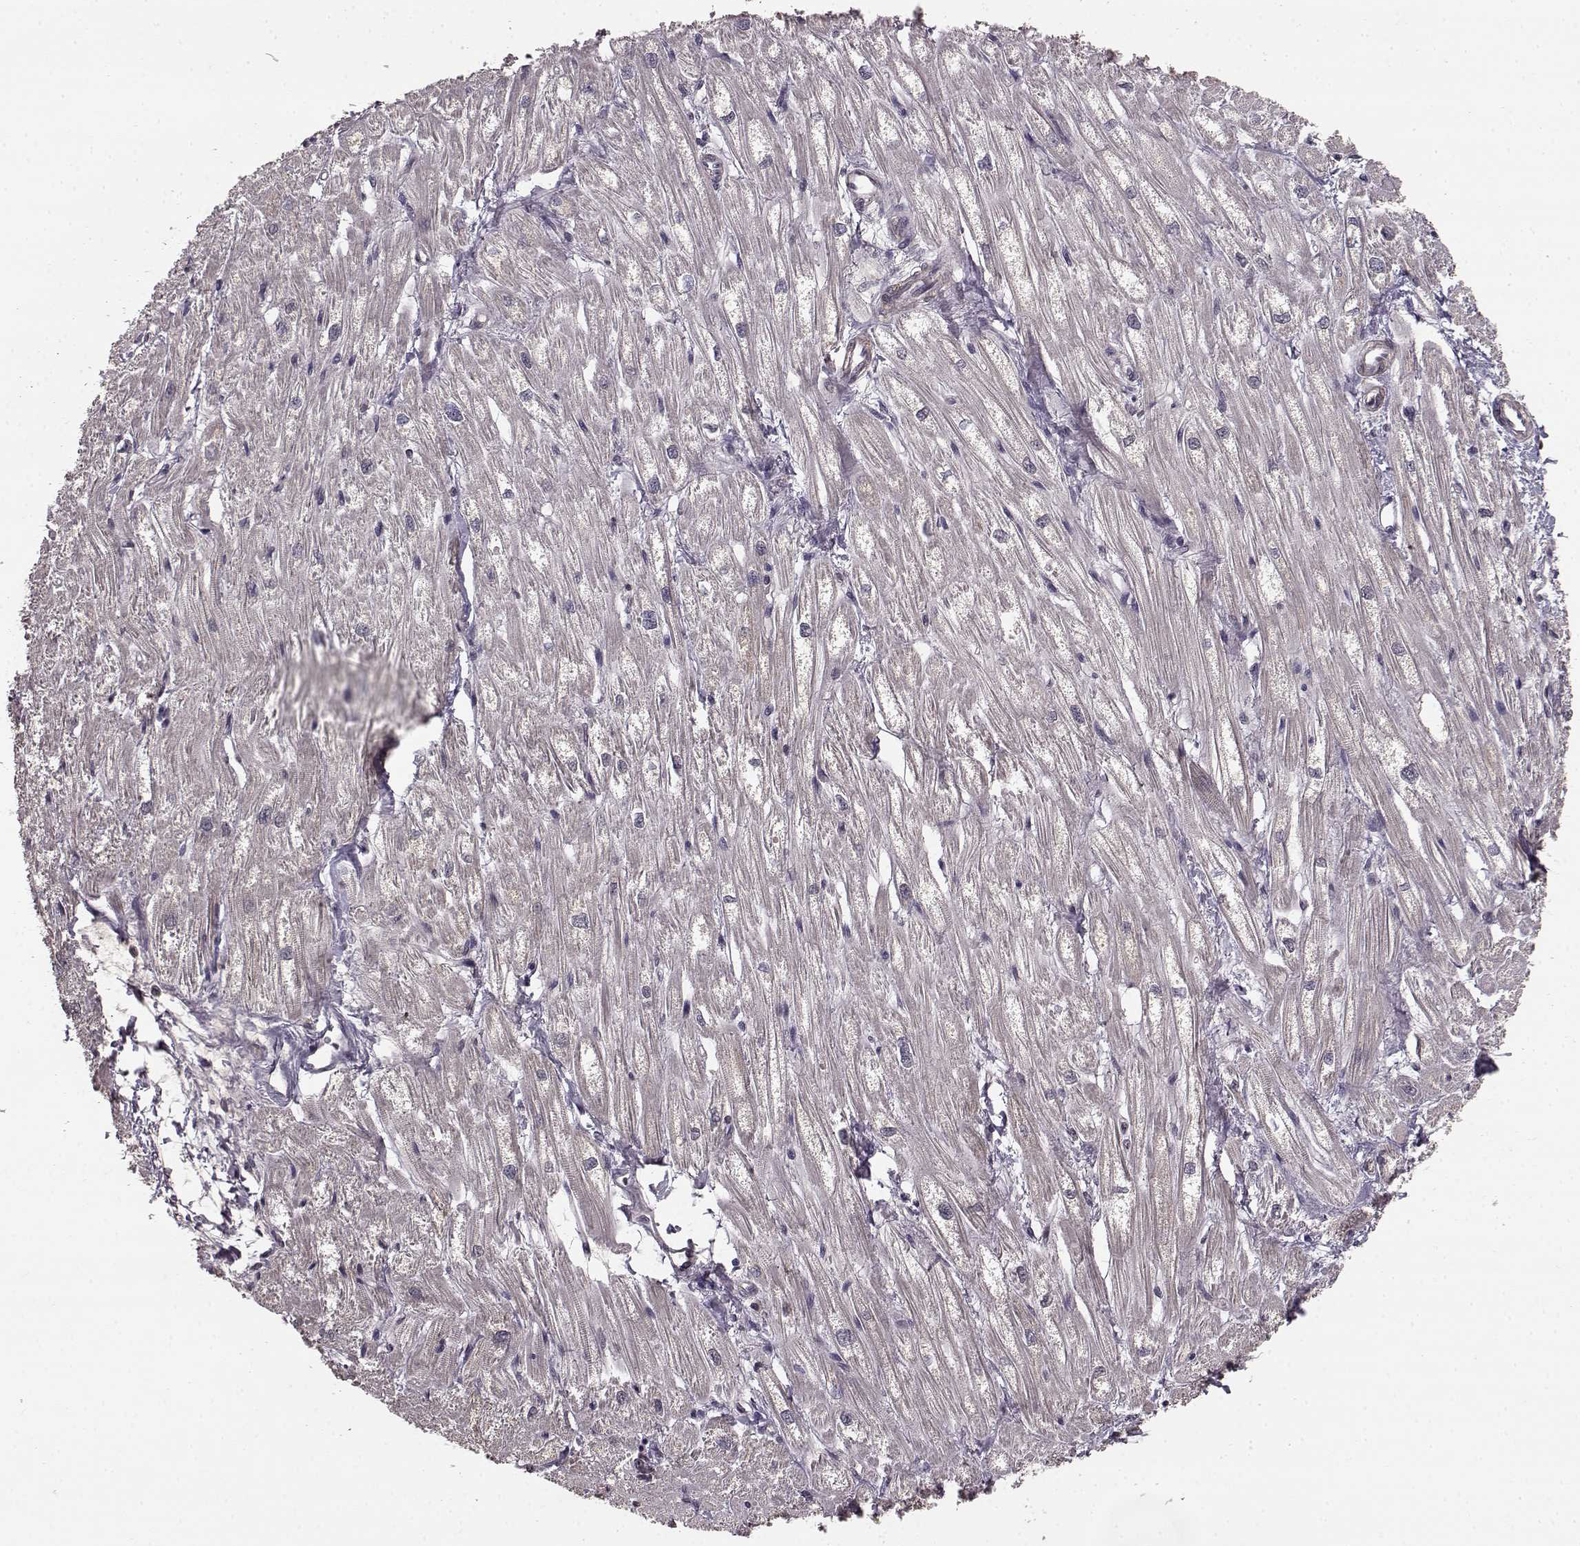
{"staining": {"intensity": "negative", "quantity": "none", "location": "none"}, "tissue": "heart muscle", "cell_type": "Cardiomyocytes", "image_type": "normal", "snomed": [{"axis": "morphology", "description": "Normal tissue, NOS"}, {"axis": "topography", "description": "Heart"}], "caption": "There is no significant expression in cardiomyocytes of heart muscle. (Stains: DAB immunohistochemistry (IHC) with hematoxylin counter stain, Microscopy: brightfield microscopy at high magnification).", "gene": "NTRK2", "patient": {"sex": "male", "age": 61}}